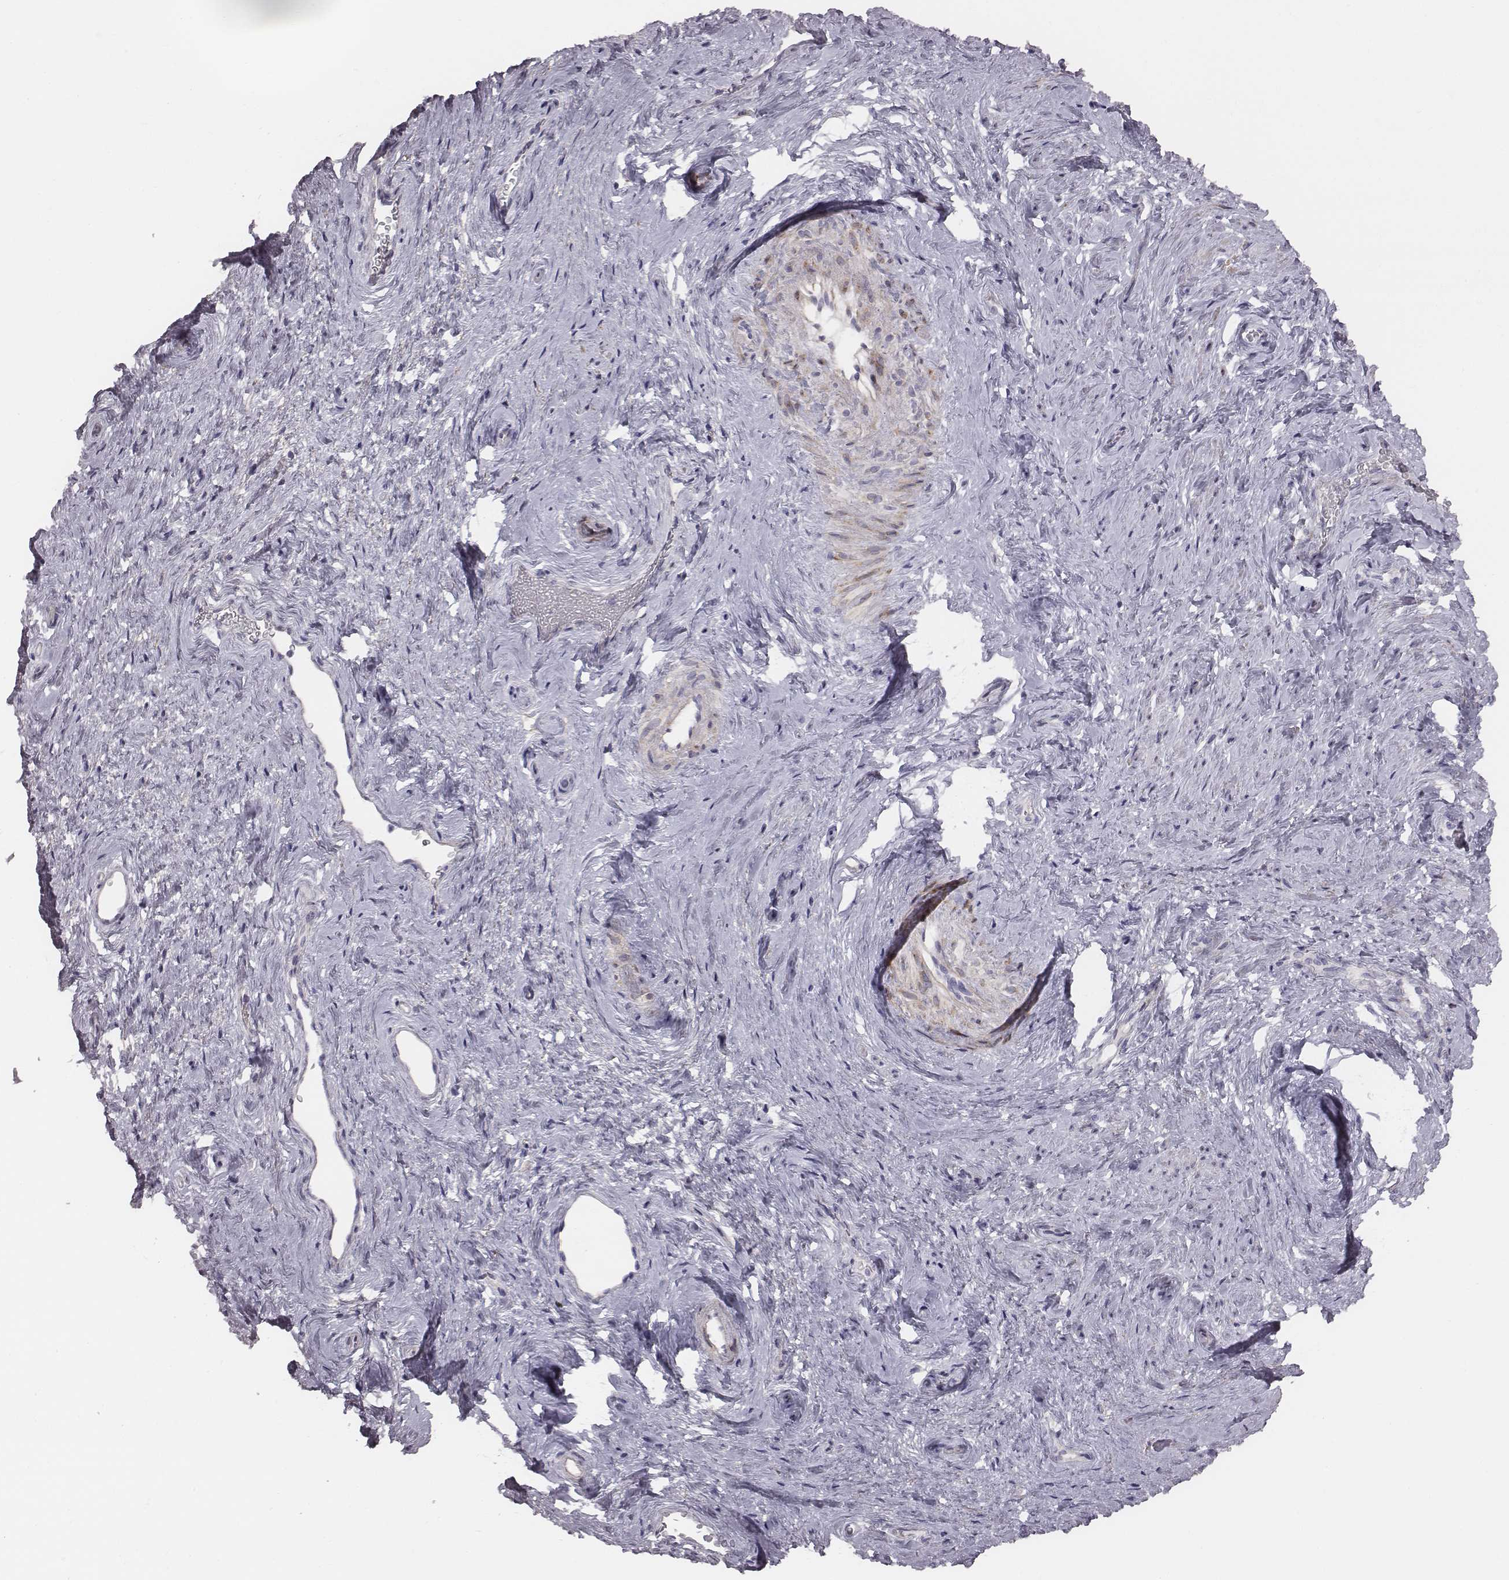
{"staining": {"intensity": "weak", "quantity": "<25%", "location": "cytoplasmic/membranous"}, "tissue": "vagina", "cell_type": "Squamous epithelial cells", "image_type": "normal", "snomed": [{"axis": "morphology", "description": "Normal tissue, NOS"}, {"axis": "topography", "description": "Vagina"}], "caption": "This histopathology image is of unremarkable vagina stained with immunohistochemistry (IHC) to label a protein in brown with the nuclei are counter-stained blue. There is no staining in squamous epithelial cells. (DAB (3,3'-diaminobenzidine) IHC visualized using brightfield microscopy, high magnification).", "gene": "PRKCZ", "patient": {"sex": "female", "age": 45}}